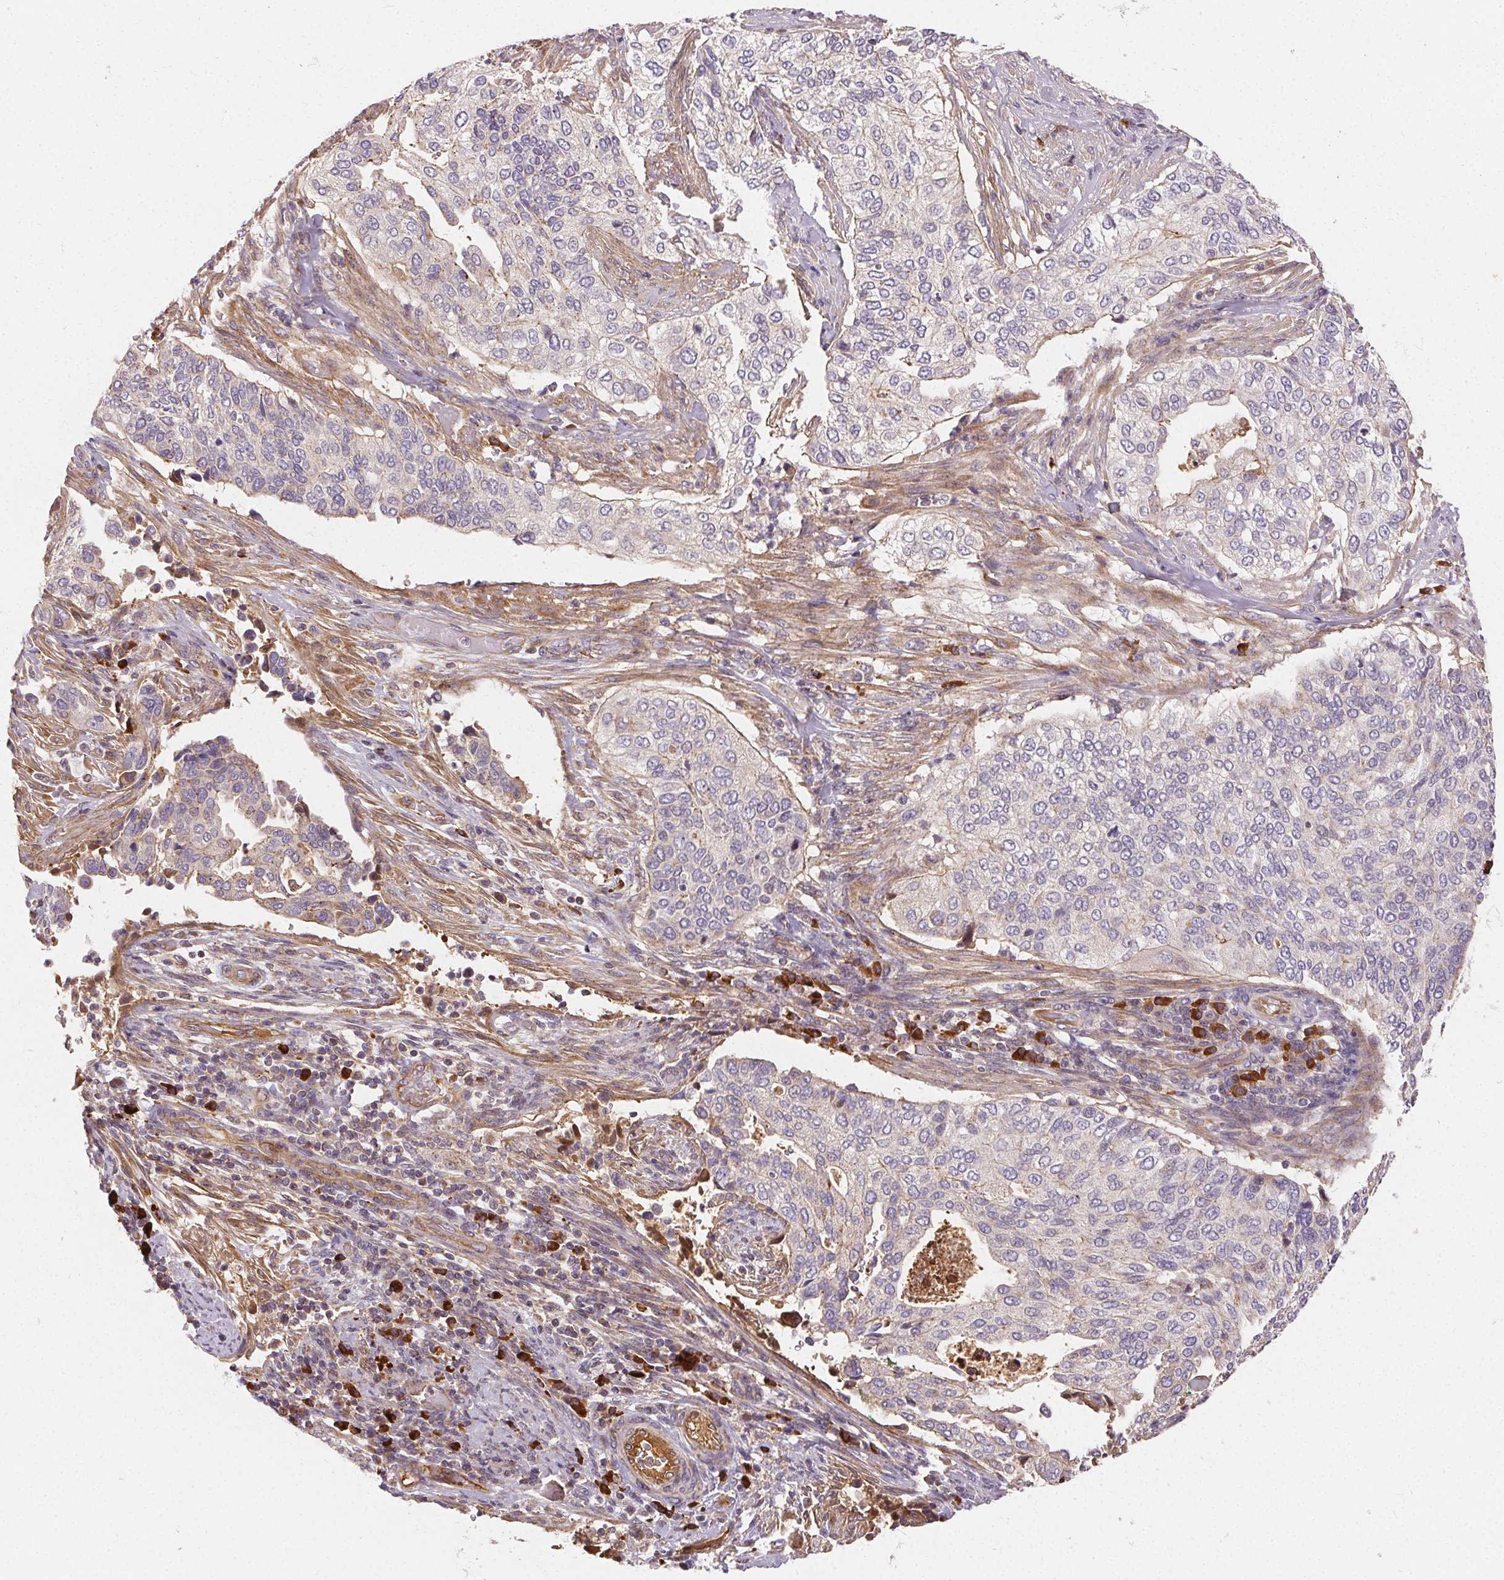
{"staining": {"intensity": "negative", "quantity": "none", "location": "none"}, "tissue": "cervical cancer", "cell_type": "Tumor cells", "image_type": "cancer", "snomed": [{"axis": "morphology", "description": "Squamous cell carcinoma, NOS"}, {"axis": "topography", "description": "Cervix"}], "caption": "This is an IHC photomicrograph of squamous cell carcinoma (cervical). There is no expression in tumor cells.", "gene": "APLP1", "patient": {"sex": "female", "age": 38}}